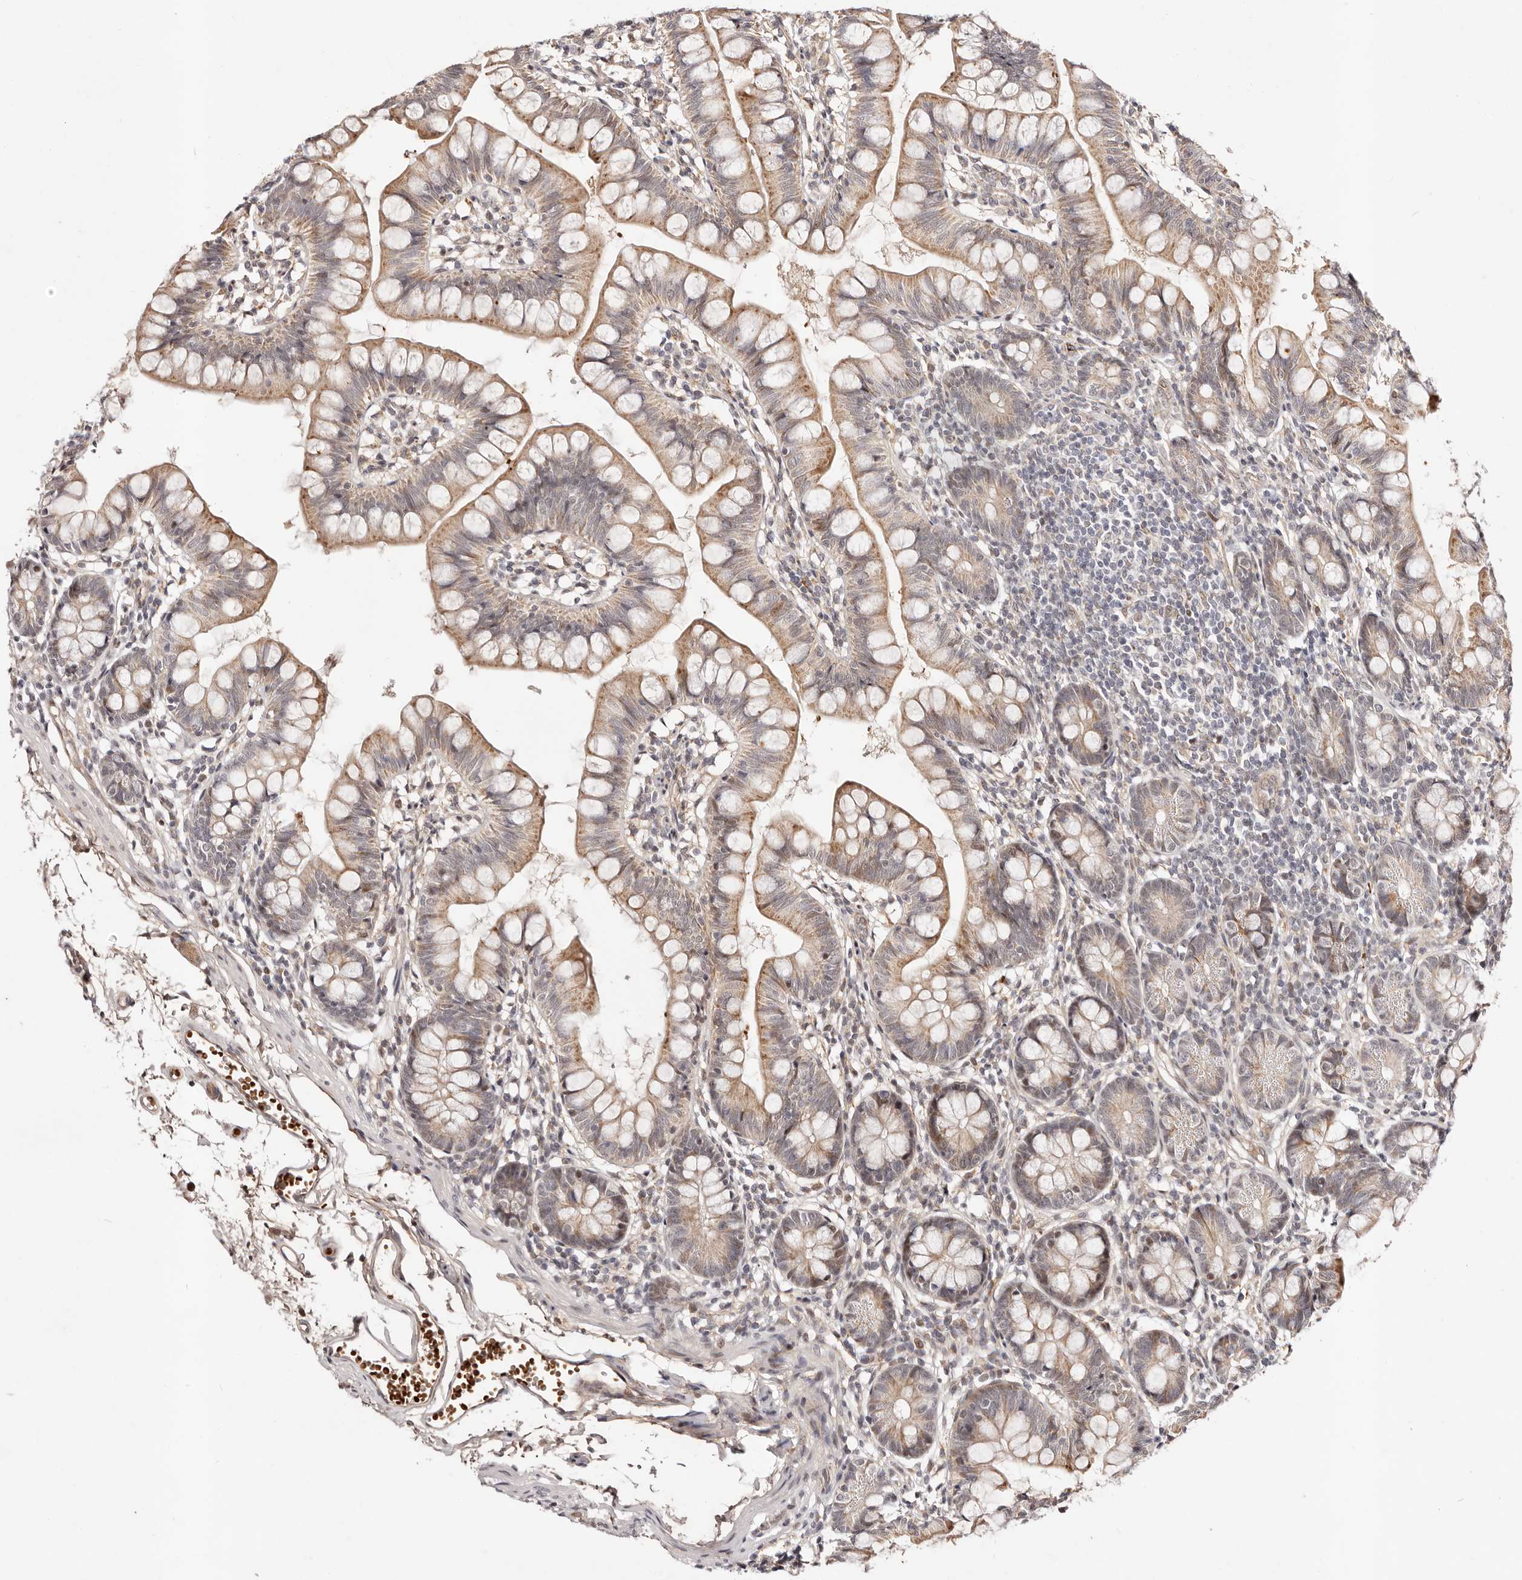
{"staining": {"intensity": "moderate", "quantity": ">75%", "location": "cytoplasmic/membranous"}, "tissue": "small intestine", "cell_type": "Glandular cells", "image_type": "normal", "snomed": [{"axis": "morphology", "description": "Normal tissue, NOS"}, {"axis": "topography", "description": "Small intestine"}], "caption": "The immunohistochemical stain shows moderate cytoplasmic/membranous expression in glandular cells of normal small intestine. The staining was performed using DAB (3,3'-diaminobenzidine) to visualize the protein expression in brown, while the nuclei were stained in blue with hematoxylin (Magnification: 20x).", "gene": "WRN", "patient": {"sex": "male", "age": 7}}